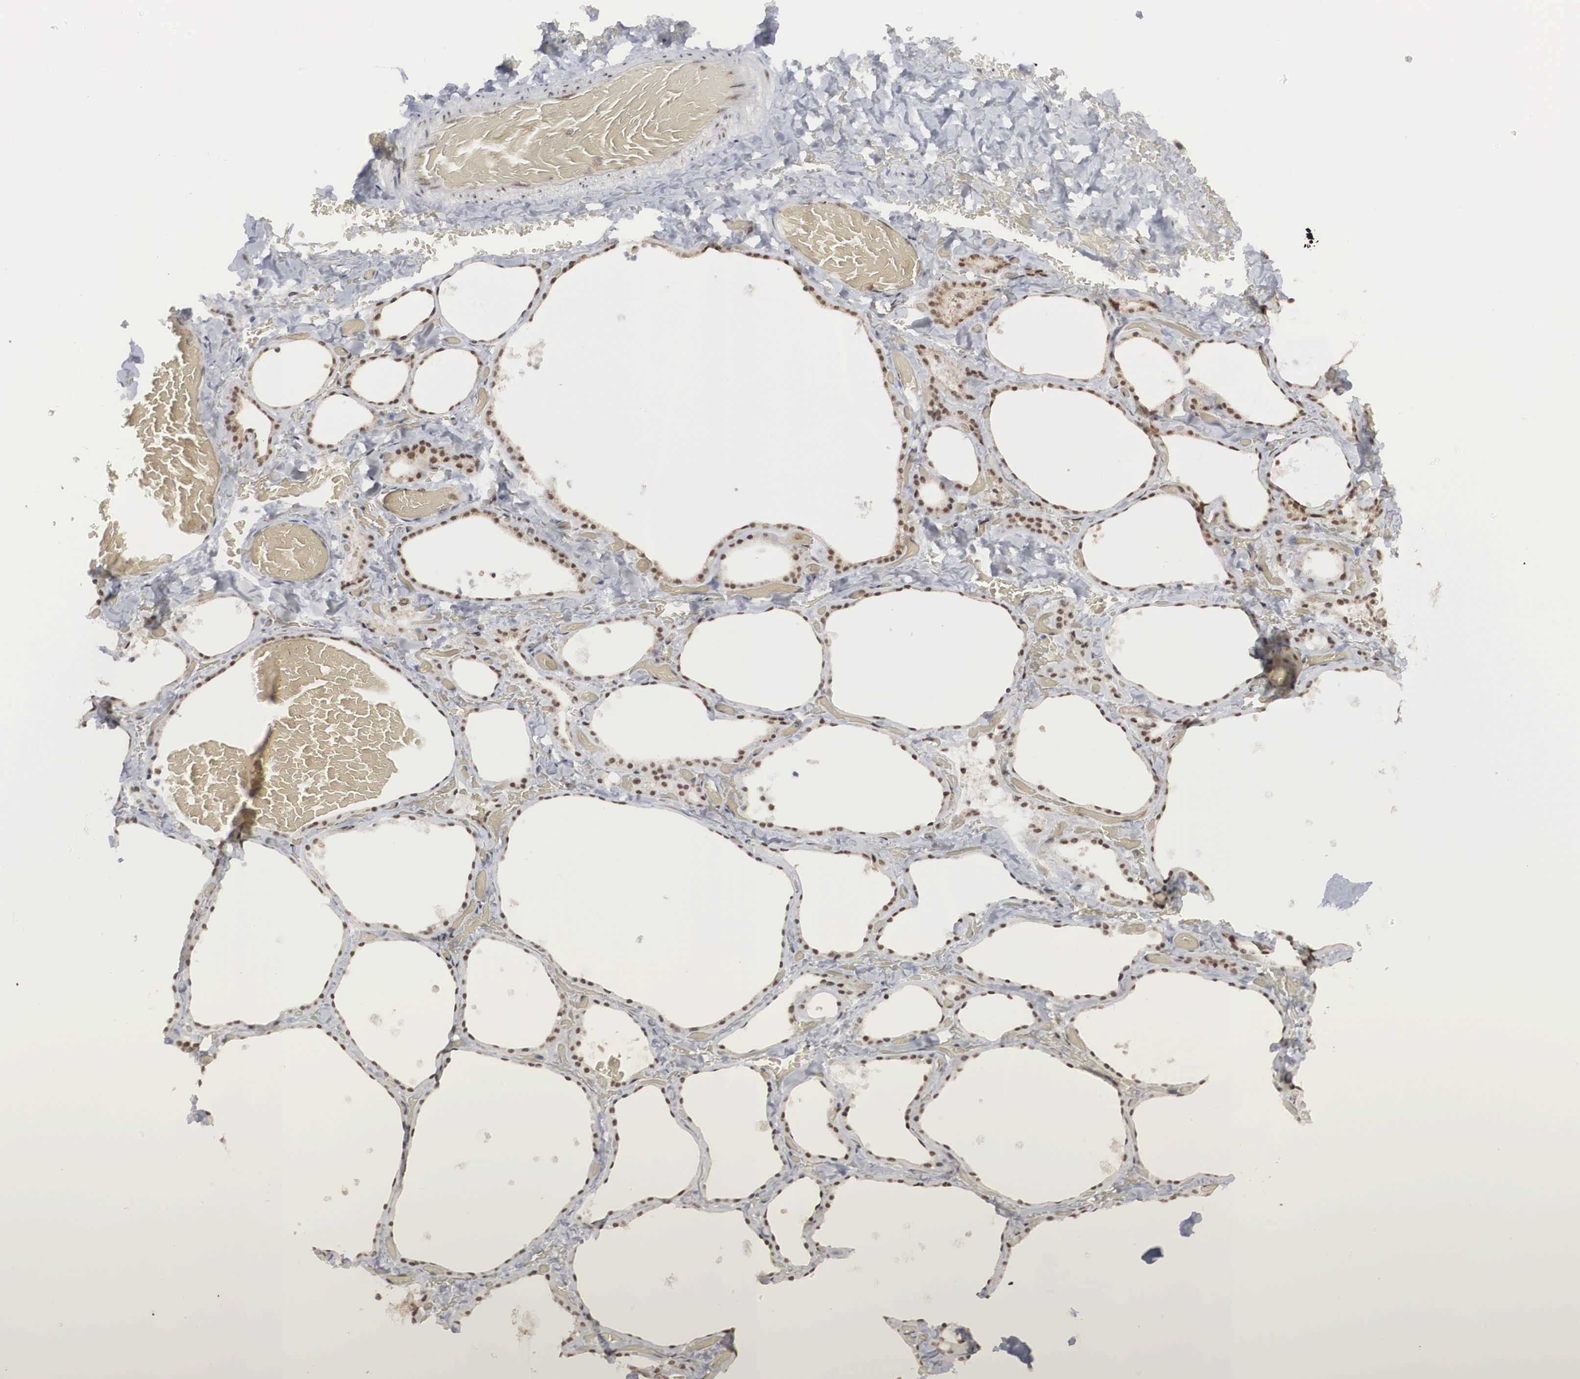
{"staining": {"intensity": "moderate", "quantity": ">75%", "location": "nuclear"}, "tissue": "thyroid gland", "cell_type": "Glandular cells", "image_type": "normal", "snomed": [{"axis": "morphology", "description": "Normal tissue, NOS"}, {"axis": "topography", "description": "Thyroid gland"}], "caption": "DAB immunohistochemical staining of unremarkable thyroid gland displays moderate nuclear protein positivity in about >75% of glandular cells.", "gene": "AUTS2", "patient": {"sex": "male", "age": 34}}